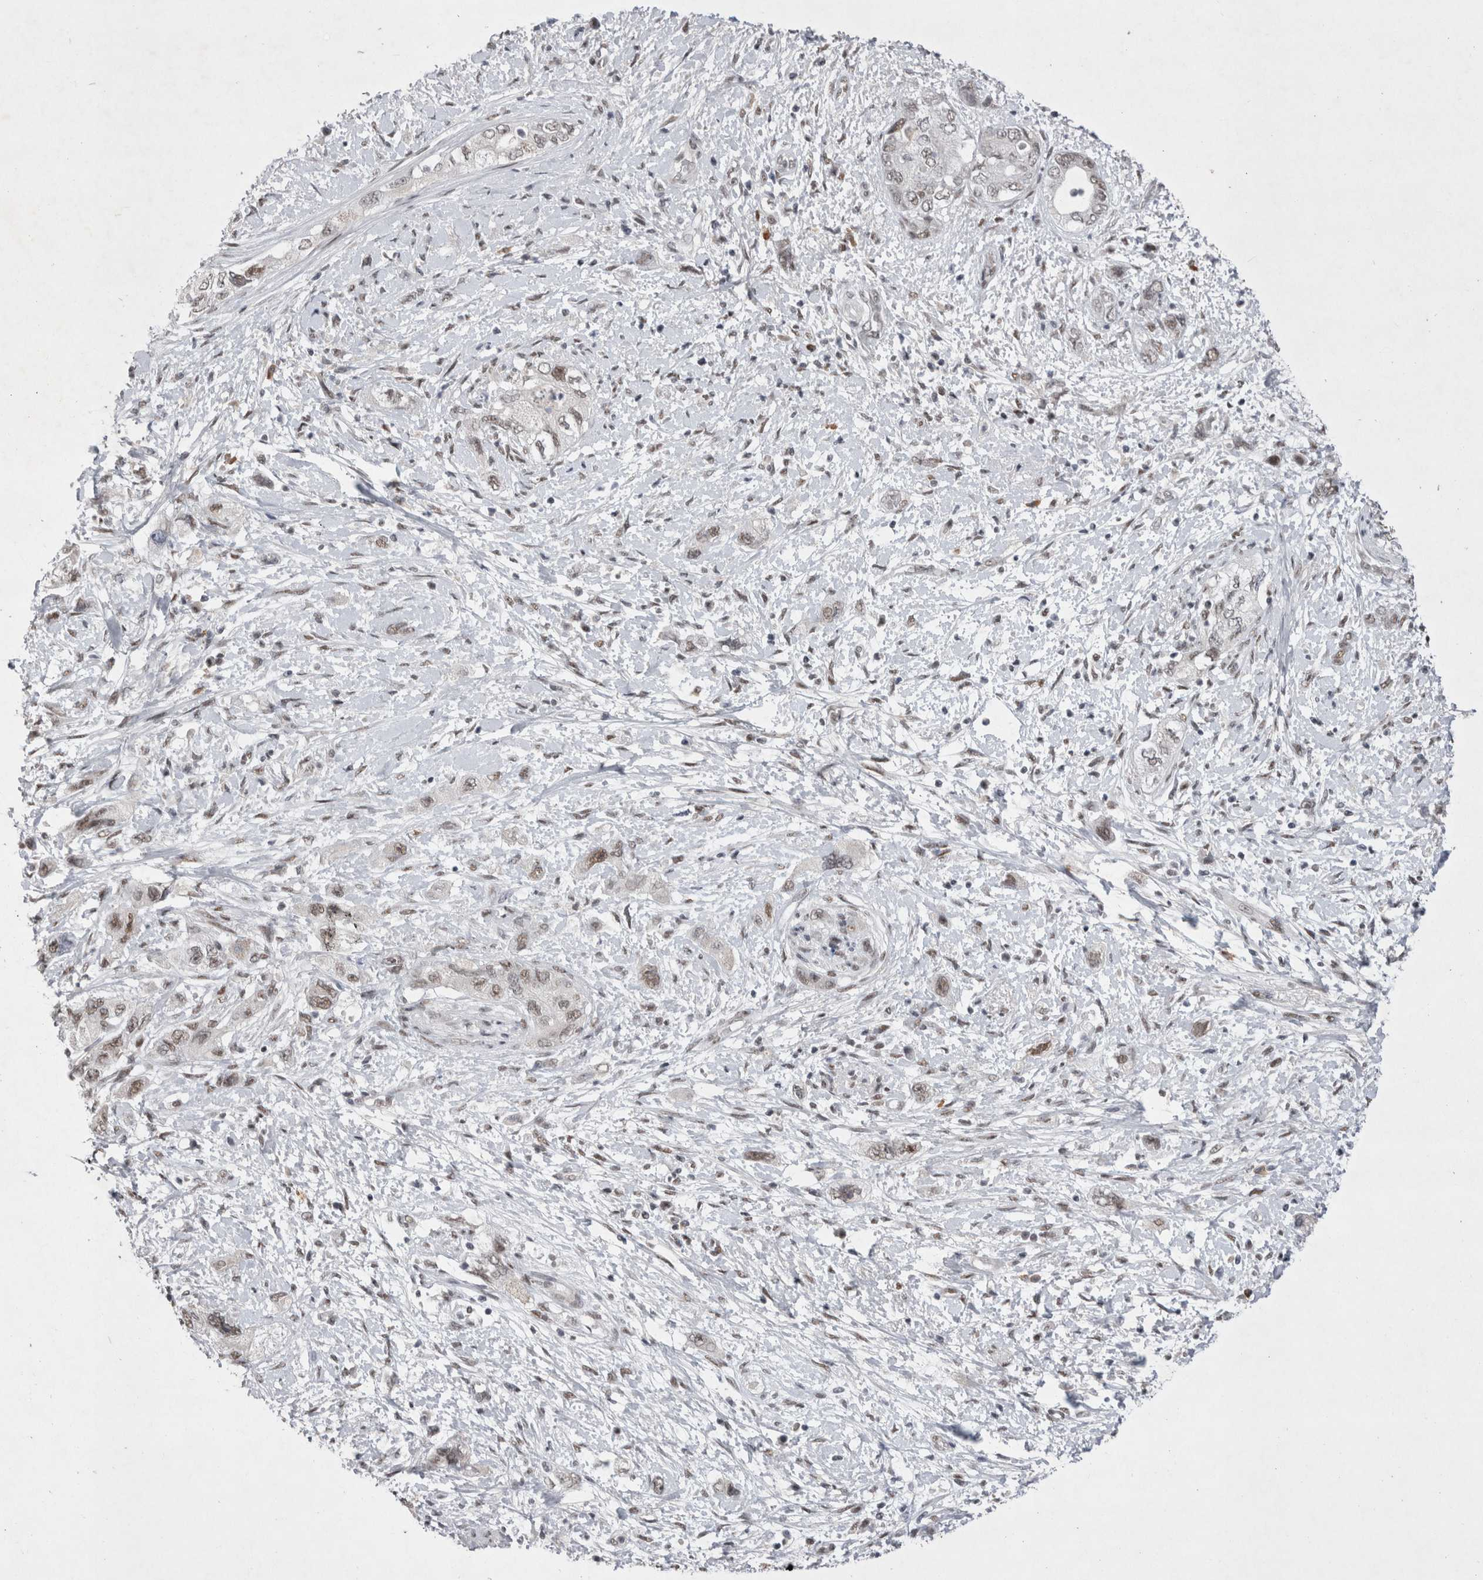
{"staining": {"intensity": "weak", "quantity": ">75%", "location": "nuclear"}, "tissue": "pancreatic cancer", "cell_type": "Tumor cells", "image_type": "cancer", "snomed": [{"axis": "morphology", "description": "Adenocarcinoma, NOS"}, {"axis": "topography", "description": "Pancreas"}], "caption": "Approximately >75% of tumor cells in pancreatic cancer exhibit weak nuclear protein staining as visualized by brown immunohistochemical staining.", "gene": "RBM6", "patient": {"sex": "female", "age": 73}}